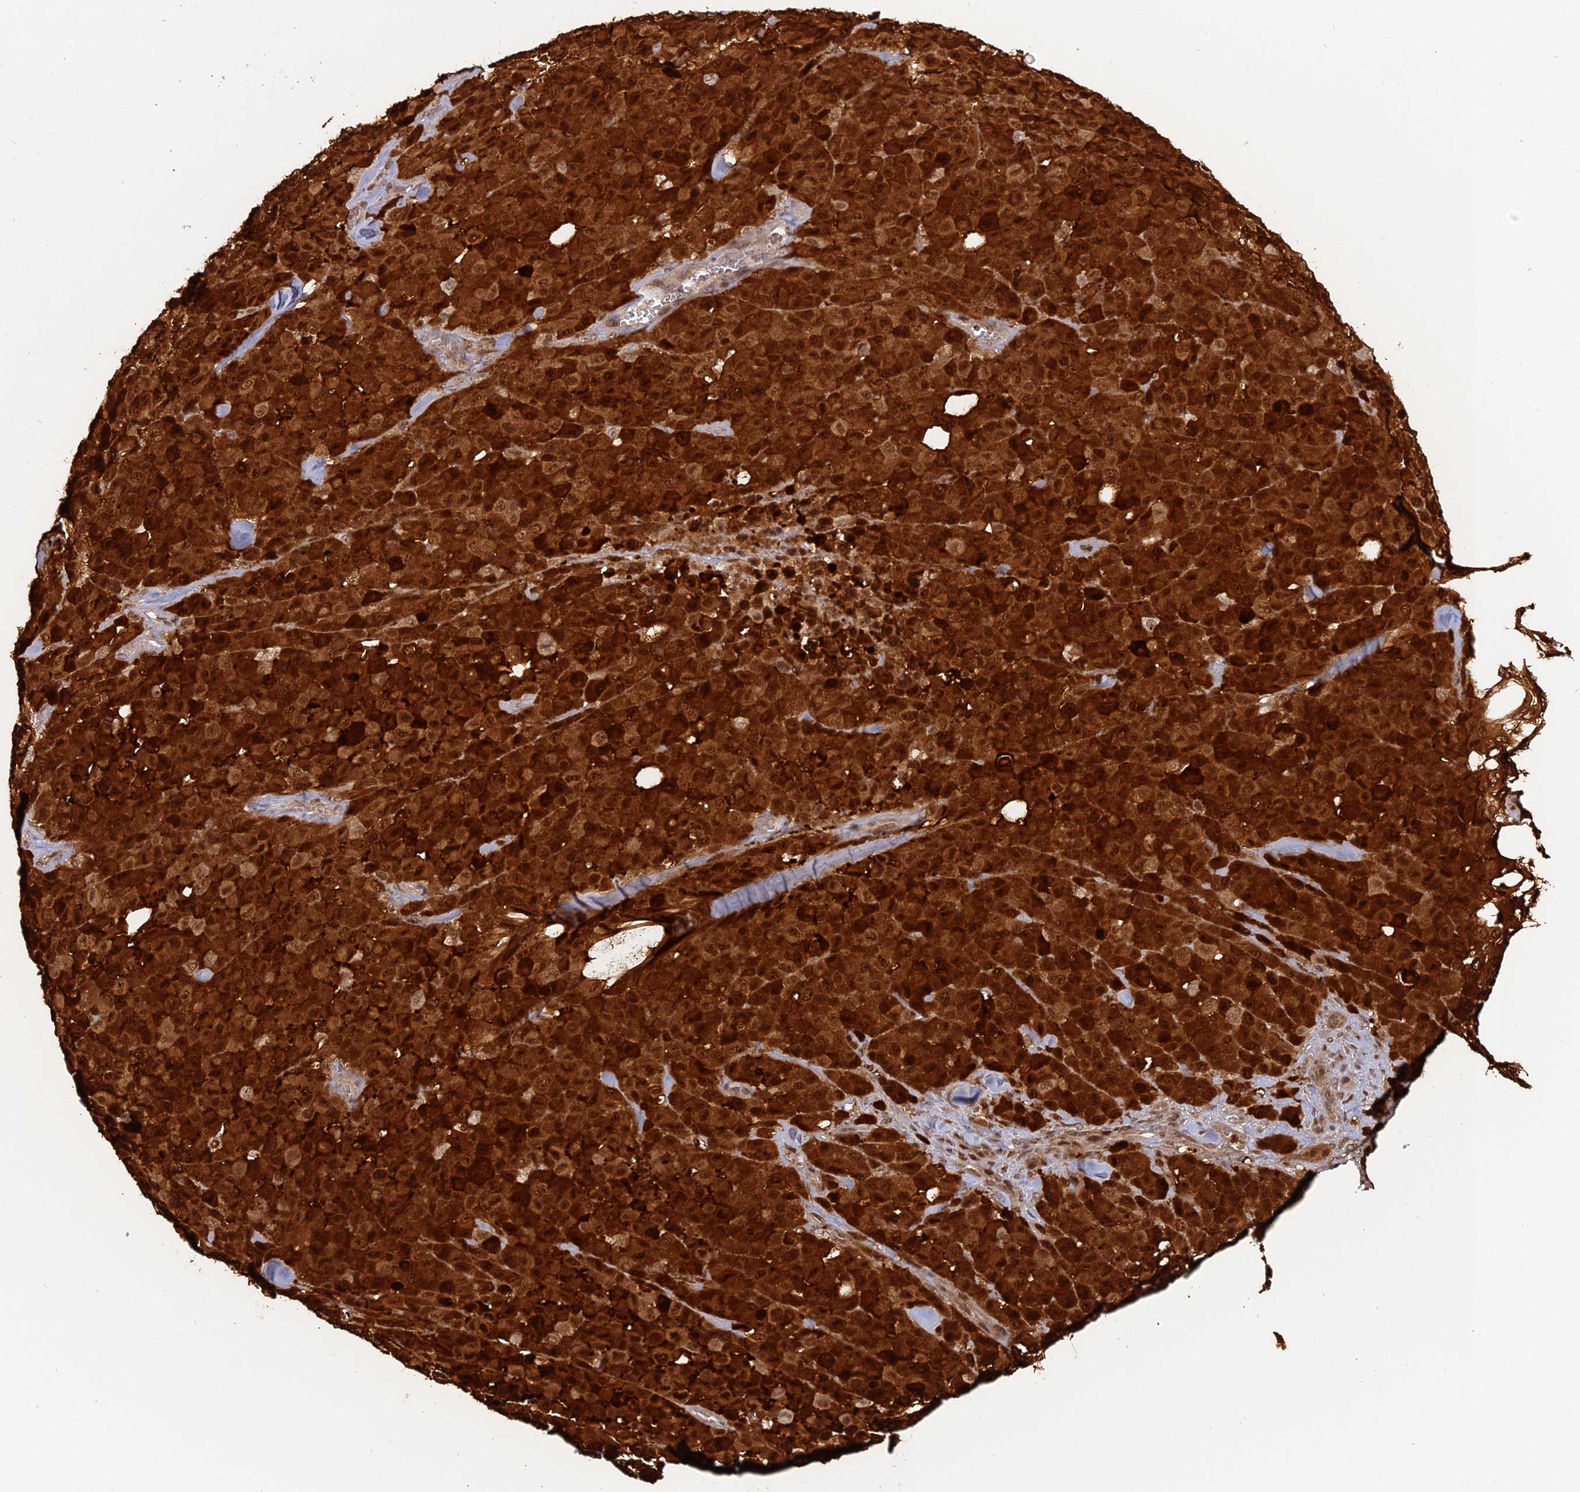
{"staining": {"intensity": "strong", "quantity": ">75%", "location": "cytoplasmic/membranous,nuclear"}, "tissue": "melanoma", "cell_type": "Tumor cells", "image_type": "cancer", "snomed": [{"axis": "morphology", "description": "Malignant melanoma, Metastatic site"}, {"axis": "topography", "description": "Skin"}], "caption": "Human malignant melanoma (metastatic site) stained with a brown dye displays strong cytoplasmic/membranous and nuclear positive staining in about >75% of tumor cells.", "gene": "PGBD4", "patient": {"sex": "female", "age": 81}}